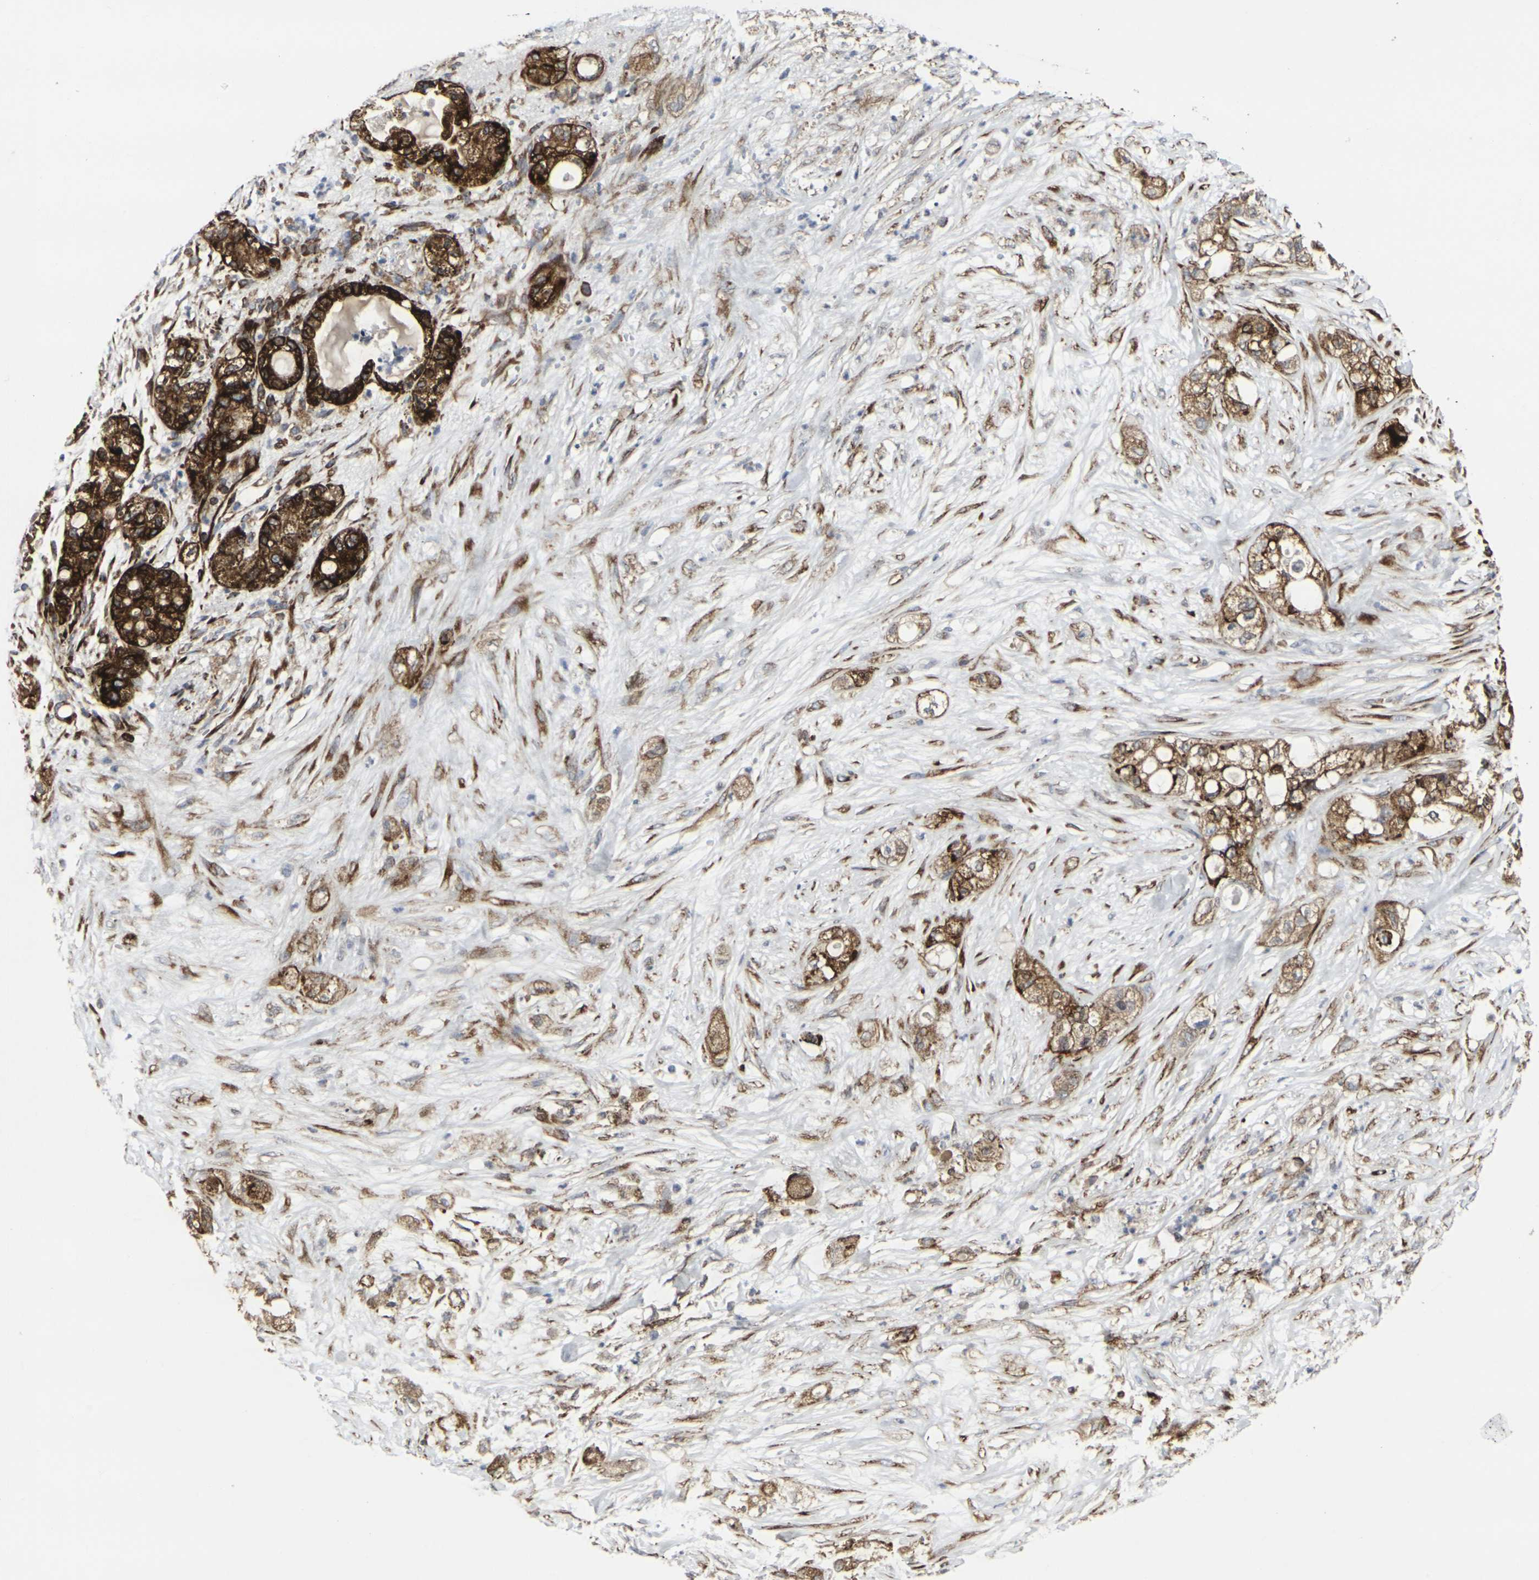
{"staining": {"intensity": "strong", "quantity": ">75%", "location": "cytoplasmic/membranous"}, "tissue": "pancreatic cancer", "cell_type": "Tumor cells", "image_type": "cancer", "snomed": [{"axis": "morphology", "description": "Adenocarcinoma, NOS"}, {"axis": "topography", "description": "Pancreas"}], "caption": "This is an image of immunohistochemistry (IHC) staining of adenocarcinoma (pancreatic), which shows strong staining in the cytoplasmic/membranous of tumor cells.", "gene": "MARCHF2", "patient": {"sex": "female", "age": 78}}